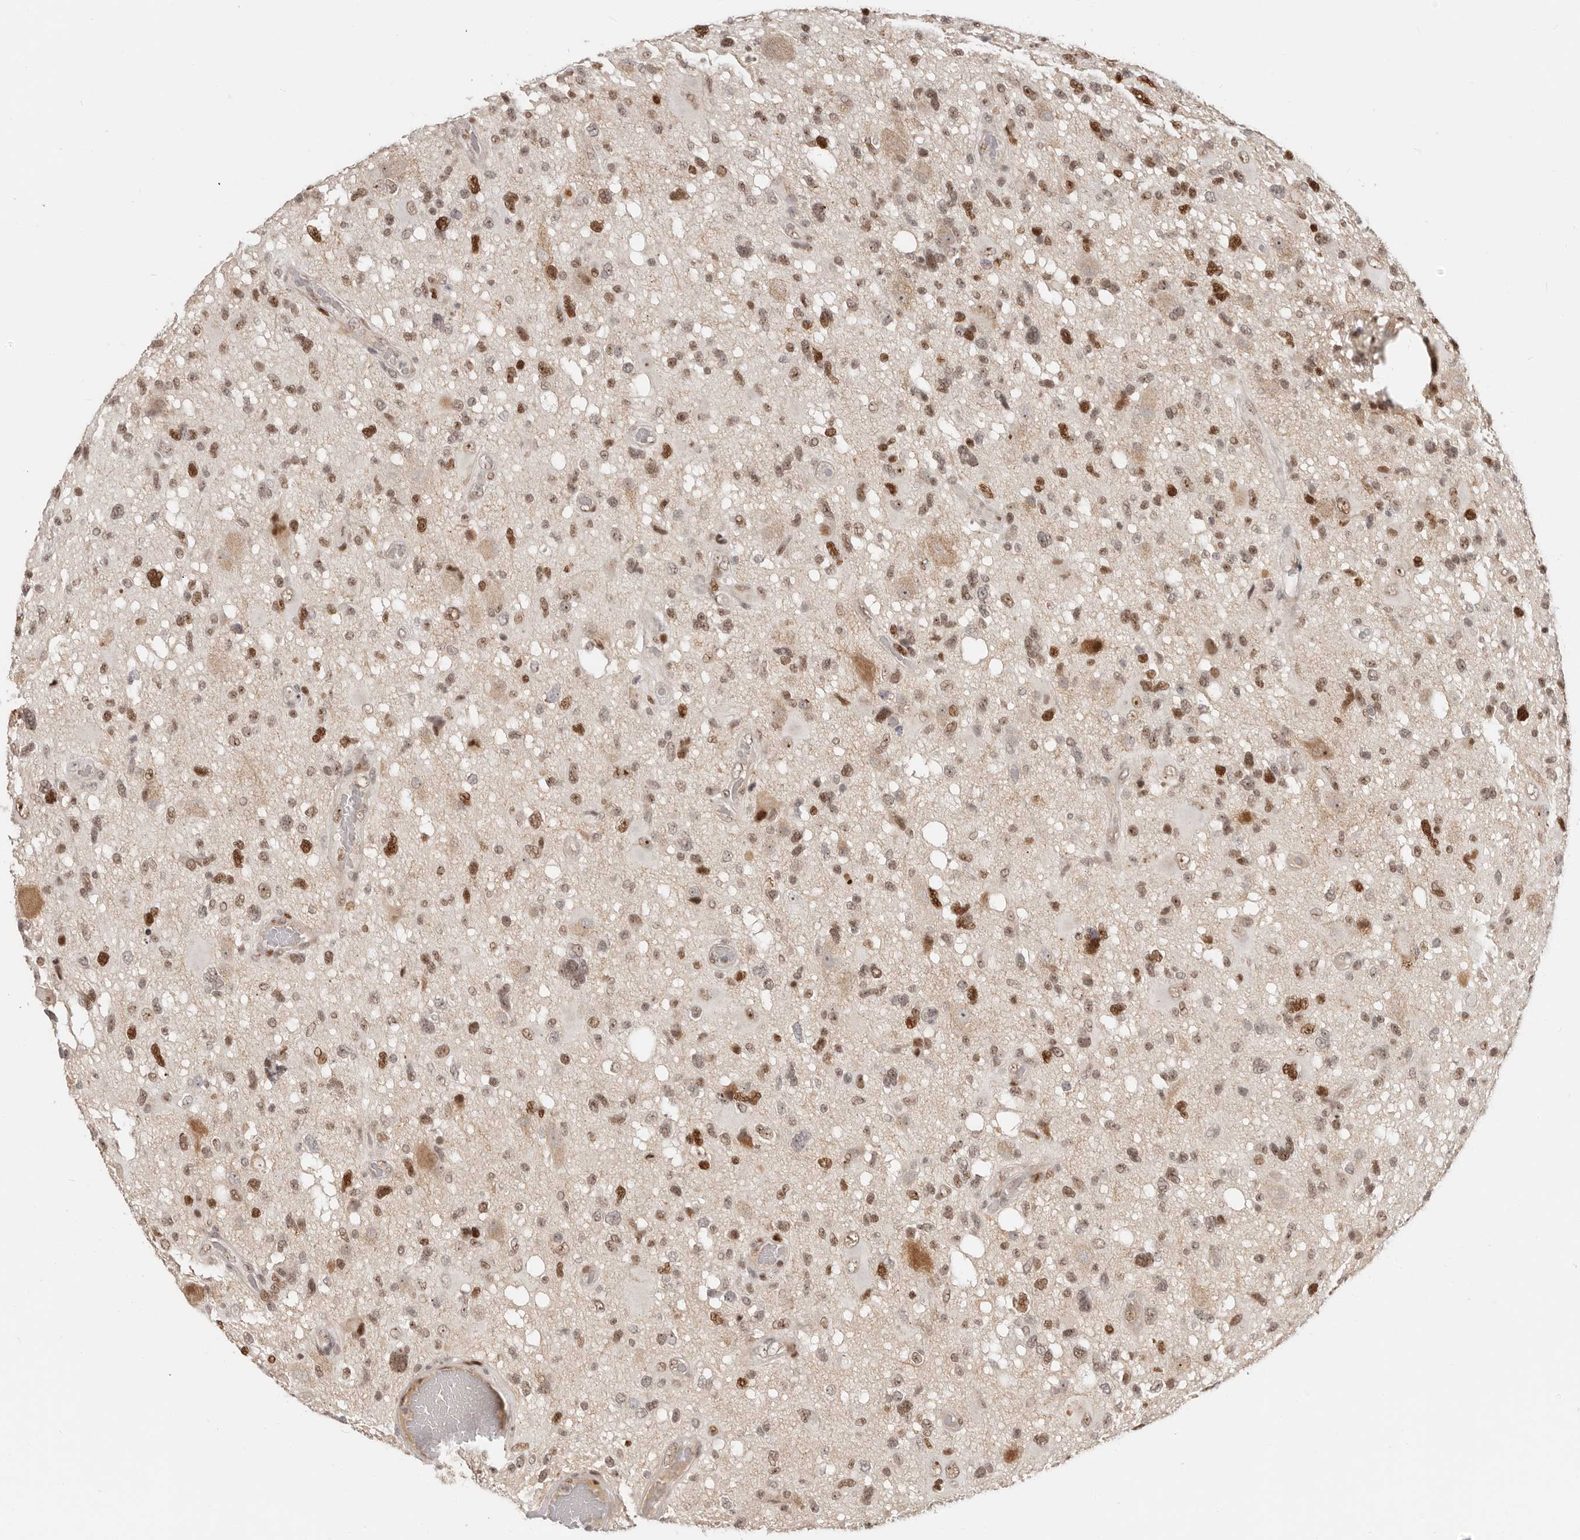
{"staining": {"intensity": "moderate", "quantity": ">75%", "location": "nuclear"}, "tissue": "glioma", "cell_type": "Tumor cells", "image_type": "cancer", "snomed": [{"axis": "morphology", "description": "Glioma, malignant, High grade"}, {"axis": "topography", "description": "Brain"}], "caption": "Human glioma stained with a brown dye displays moderate nuclear positive positivity in approximately >75% of tumor cells.", "gene": "RFC2", "patient": {"sex": "male", "age": 33}}